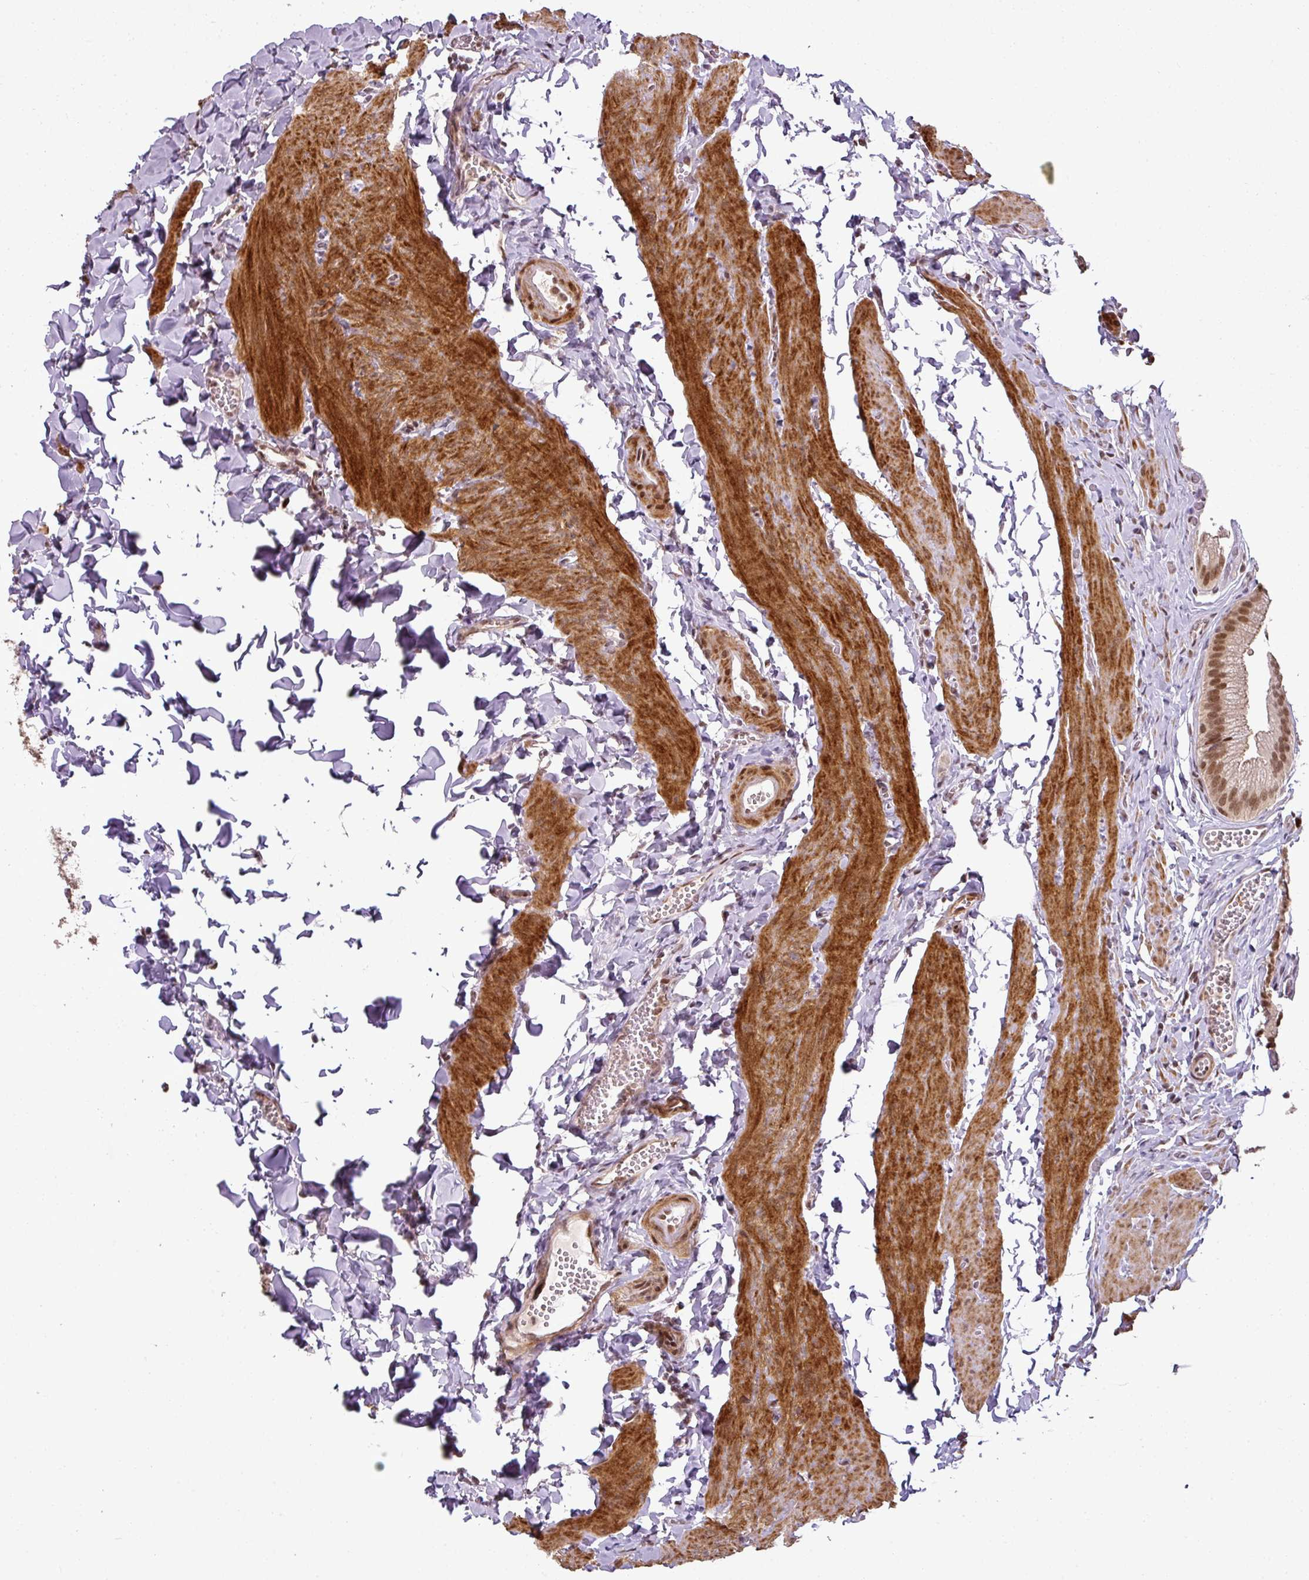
{"staining": {"intensity": "moderate", "quantity": ">75%", "location": "nuclear"}, "tissue": "gallbladder", "cell_type": "Glandular cells", "image_type": "normal", "snomed": [{"axis": "morphology", "description": "Normal tissue, NOS"}, {"axis": "topography", "description": "Gallbladder"}, {"axis": "topography", "description": "Peripheral nerve tissue"}], "caption": "Moderate nuclear expression for a protein is appreciated in about >75% of glandular cells of normal gallbladder using IHC.", "gene": "GPRIN2", "patient": {"sex": "male", "age": 17}}